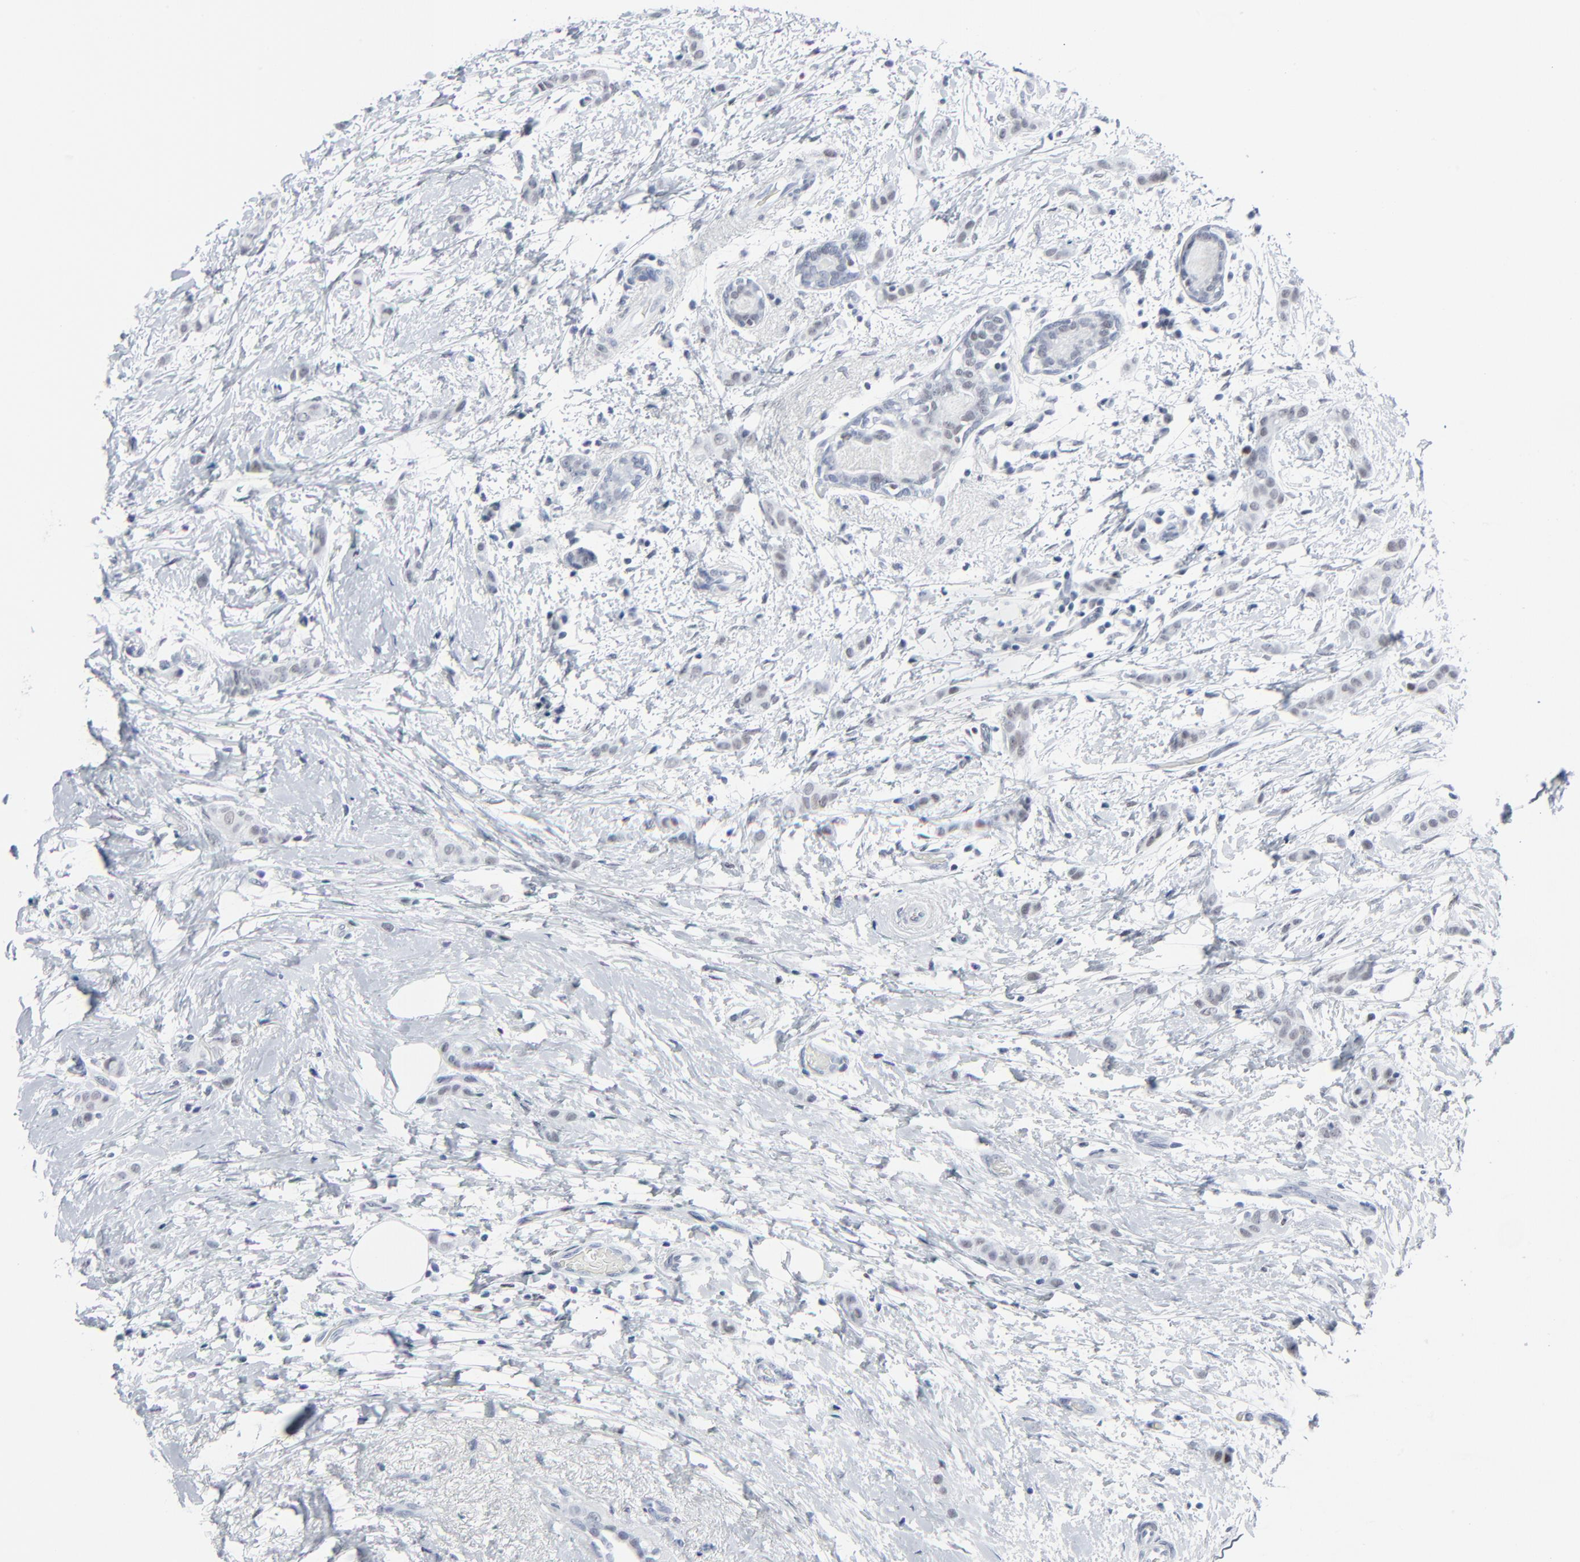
{"staining": {"intensity": "negative", "quantity": "none", "location": "none"}, "tissue": "breast cancer", "cell_type": "Tumor cells", "image_type": "cancer", "snomed": [{"axis": "morphology", "description": "Lobular carcinoma"}, {"axis": "topography", "description": "Breast"}], "caption": "Immunohistochemistry (IHC) of breast cancer reveals no staining in tumor cells.", "gene": "SIRT1", "patient": {"sex": "female", "age": 55}}